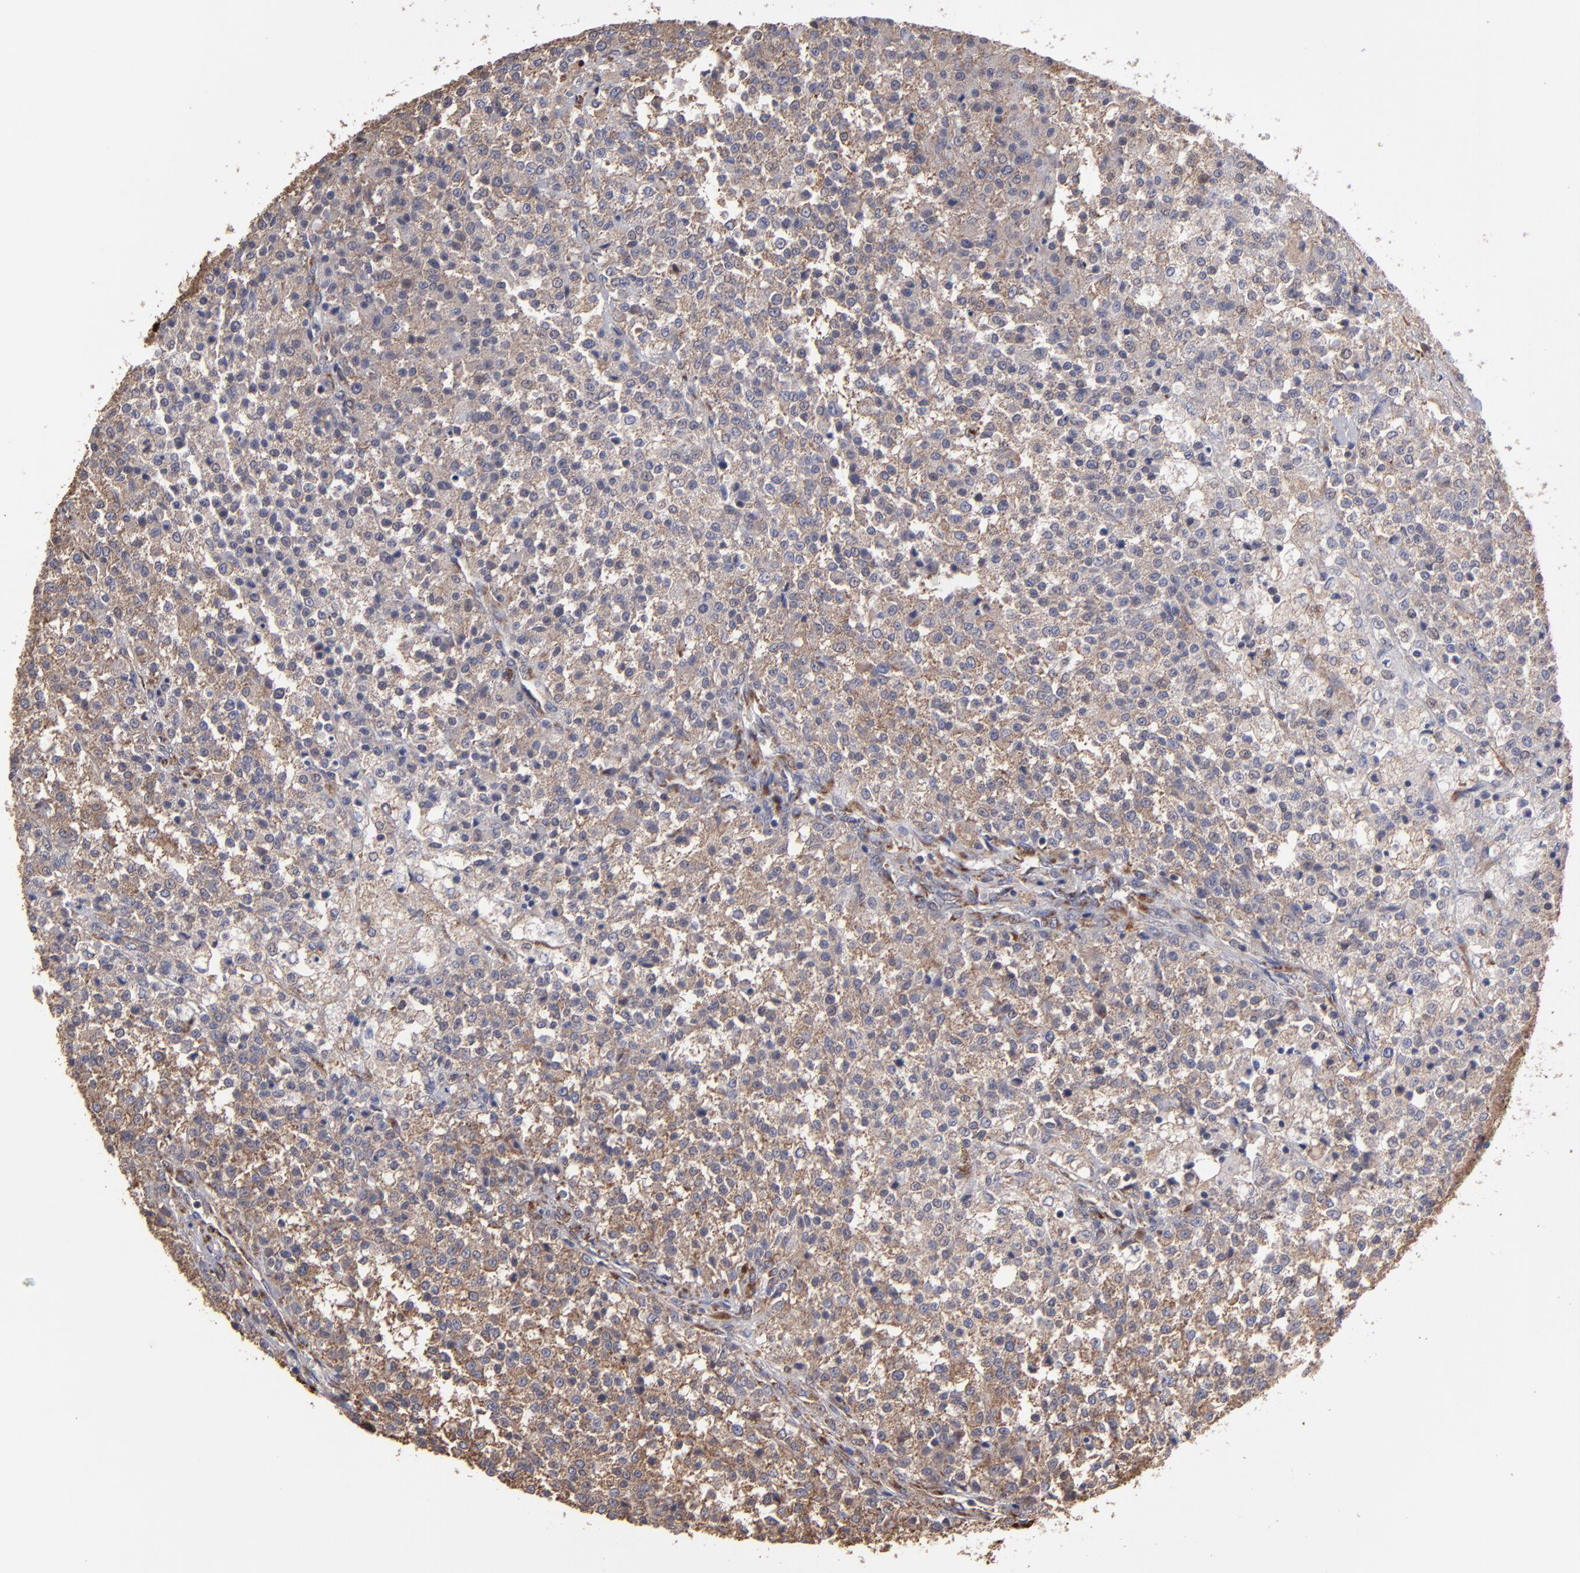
{"staining": {"intensity": "moderate", "quantity": ">75%", "location": "cytoplasmic/membranous"}, "tissue": "testis cancer", "cell_type": "Tumor cells", "image_type": "cancer", "snomed": [{"axis": "morphology", "description": "Seminoma, NOS"}, {"axis": "topography", "description": "Testis"}], "caption": "Approximately >75% of tumor cells in seminoma (testis) show moderate cytoplasmic/membranous protein expression as visualized by brown immunohistochemical staining.", "gene": "SND1", "patient": {"sex": "male", "age": 59}}